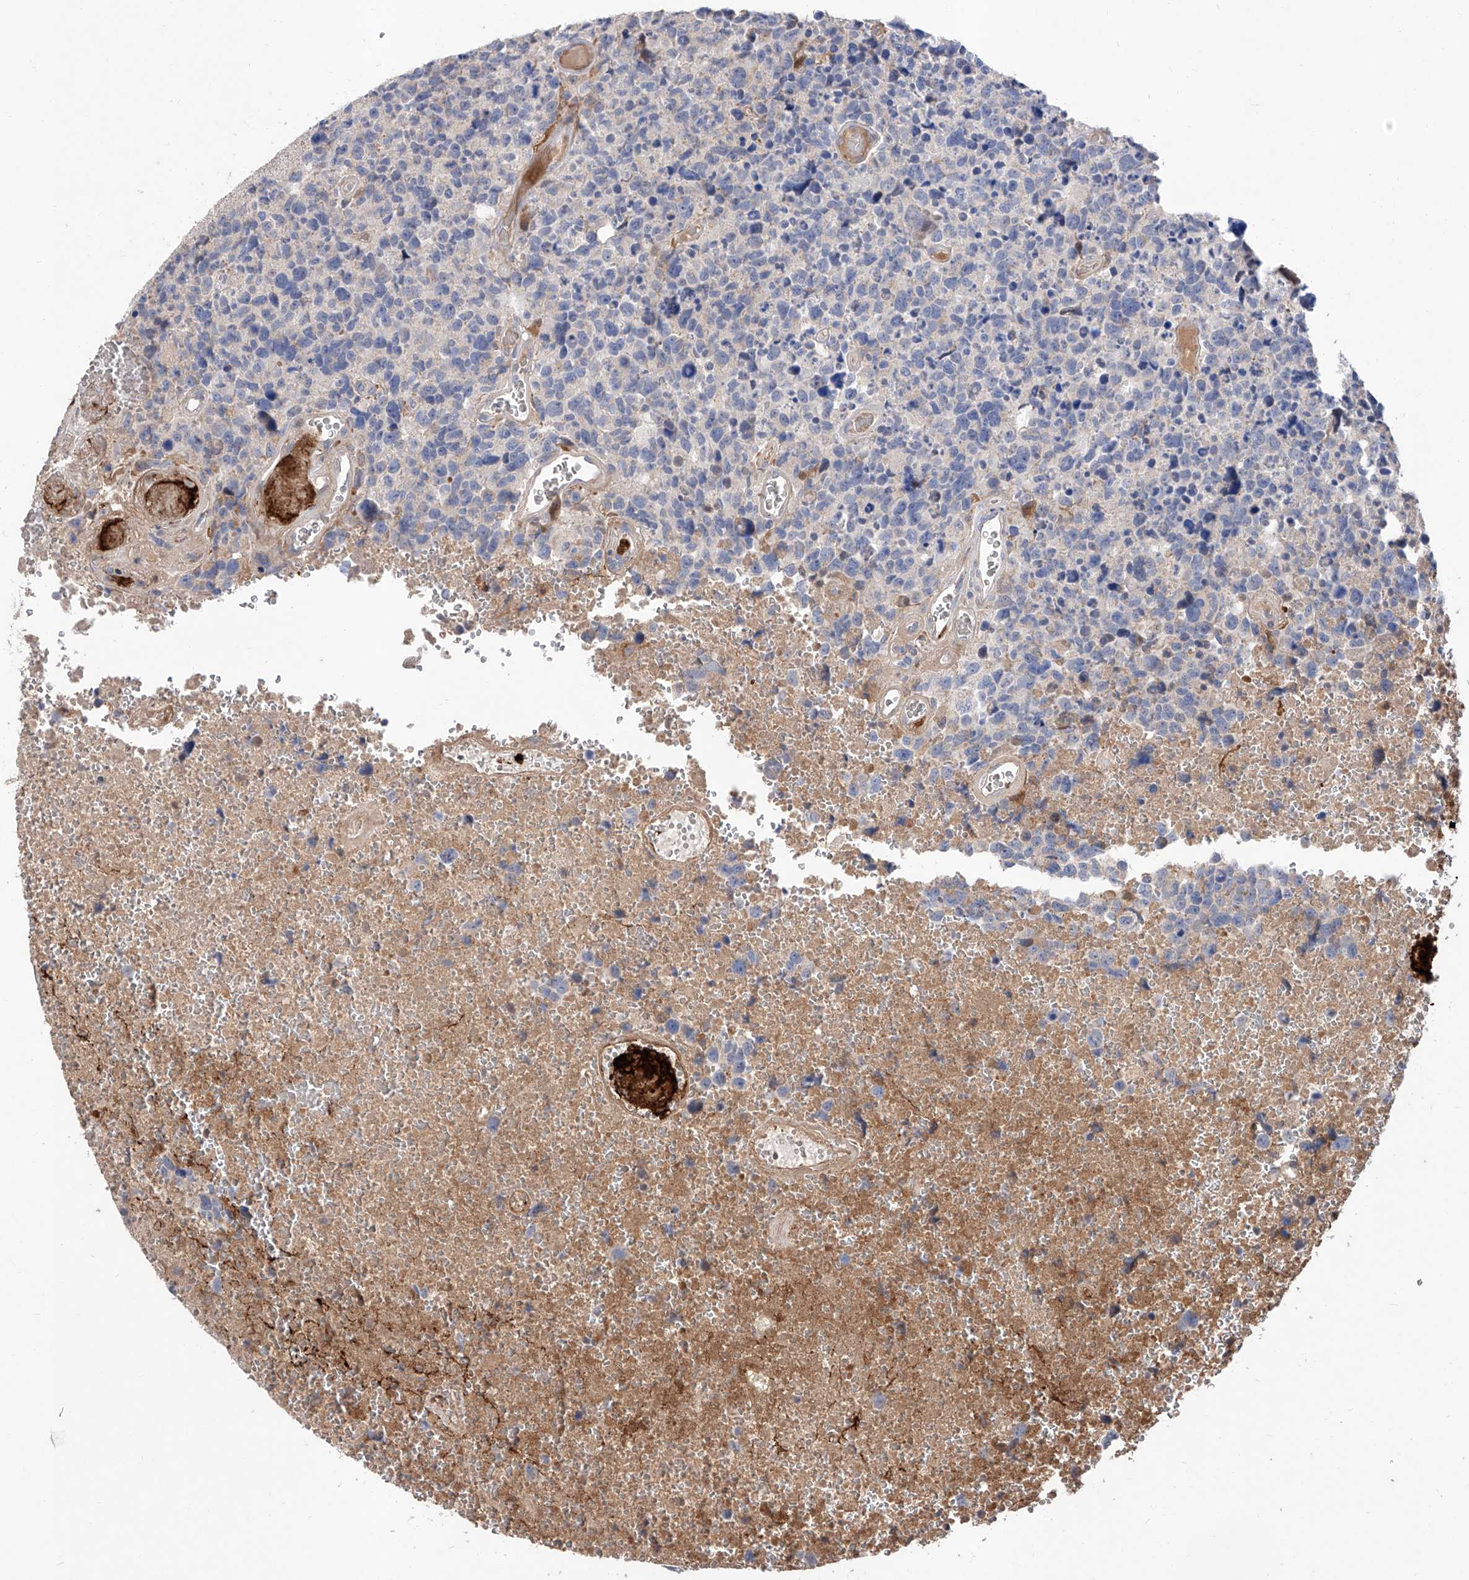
{"staining": {"intensity": "negative", "quantity": "none", "location": "none"}, "tissue": "glioma", "cell_type": "Tumor cells", "image_type": "cancer", "snomed": [{"axis": "morphology", "description": "Glioma, malignant, High grade"}, {"axis": "topography", "description": "Brain"}], "caption": "DAB immunohistochemical staining of high-grade glioma (malignant) demonstrates no significant positivity in tumor cells.", "gene": "FUCA2", "patient": {"sex": "male", "age": 69}}